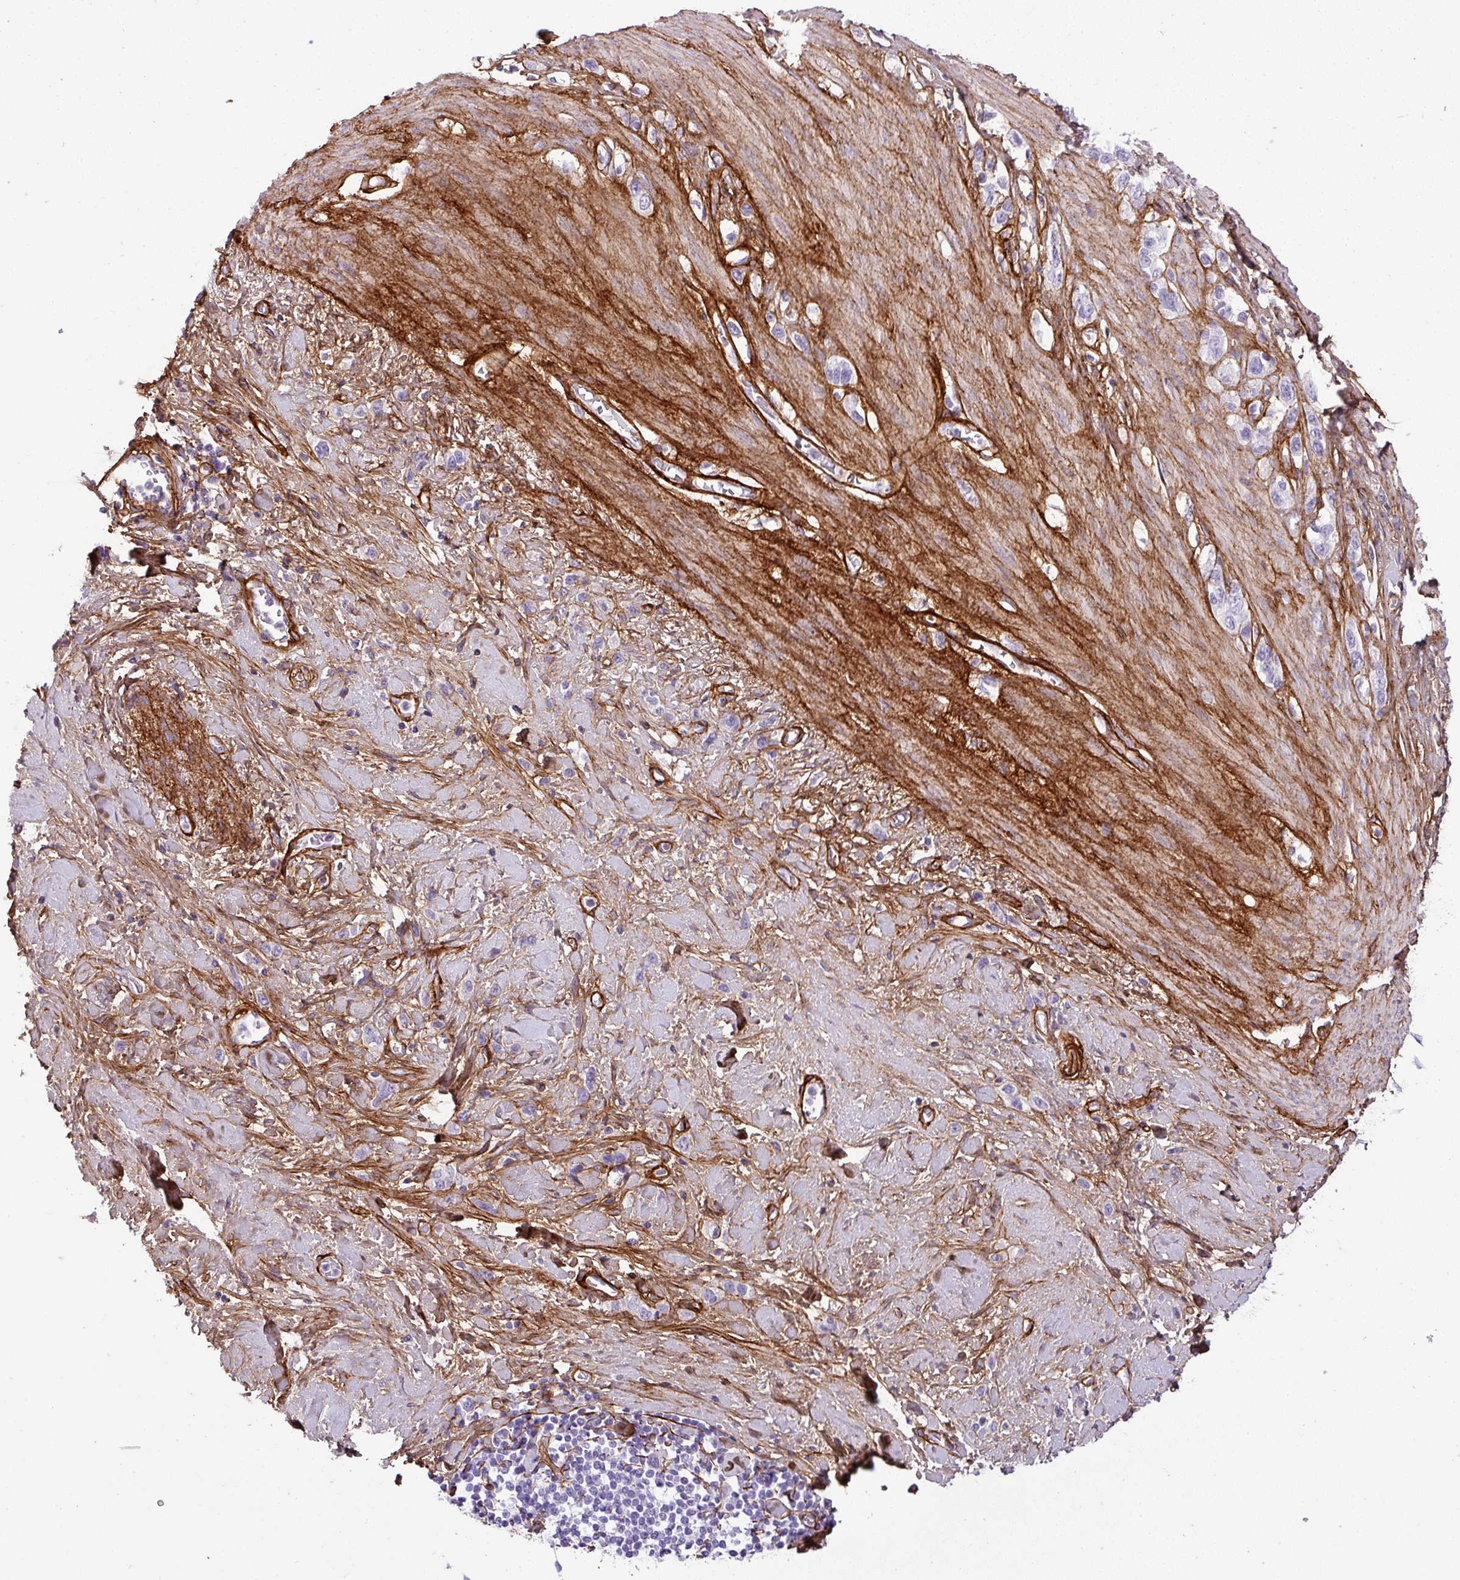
{"staining": {"intensity": "negative", "quantity": "none", "location": "none"}, "tissue": "stomach cancer", "cell_type": "Tumor cells", "image_type": "cancer", "snomed": [{"axis": "morphology", "description": "Adenocarcinoma, NOS"}, {"axis": "topography", "description": "Stomach"}], "caption": "There is no significant positivity in tumor cells of stomach adenocarcinoma. (Stains: DAB (3,3'-diaminobenzidine) immunohistochemistry (IHC) with hematoxylin counter stain, Microscopy: brightfield microscopy at high magnification).", "gene": "PARD6G", "patient": {"sex": "female", "age": 65}}